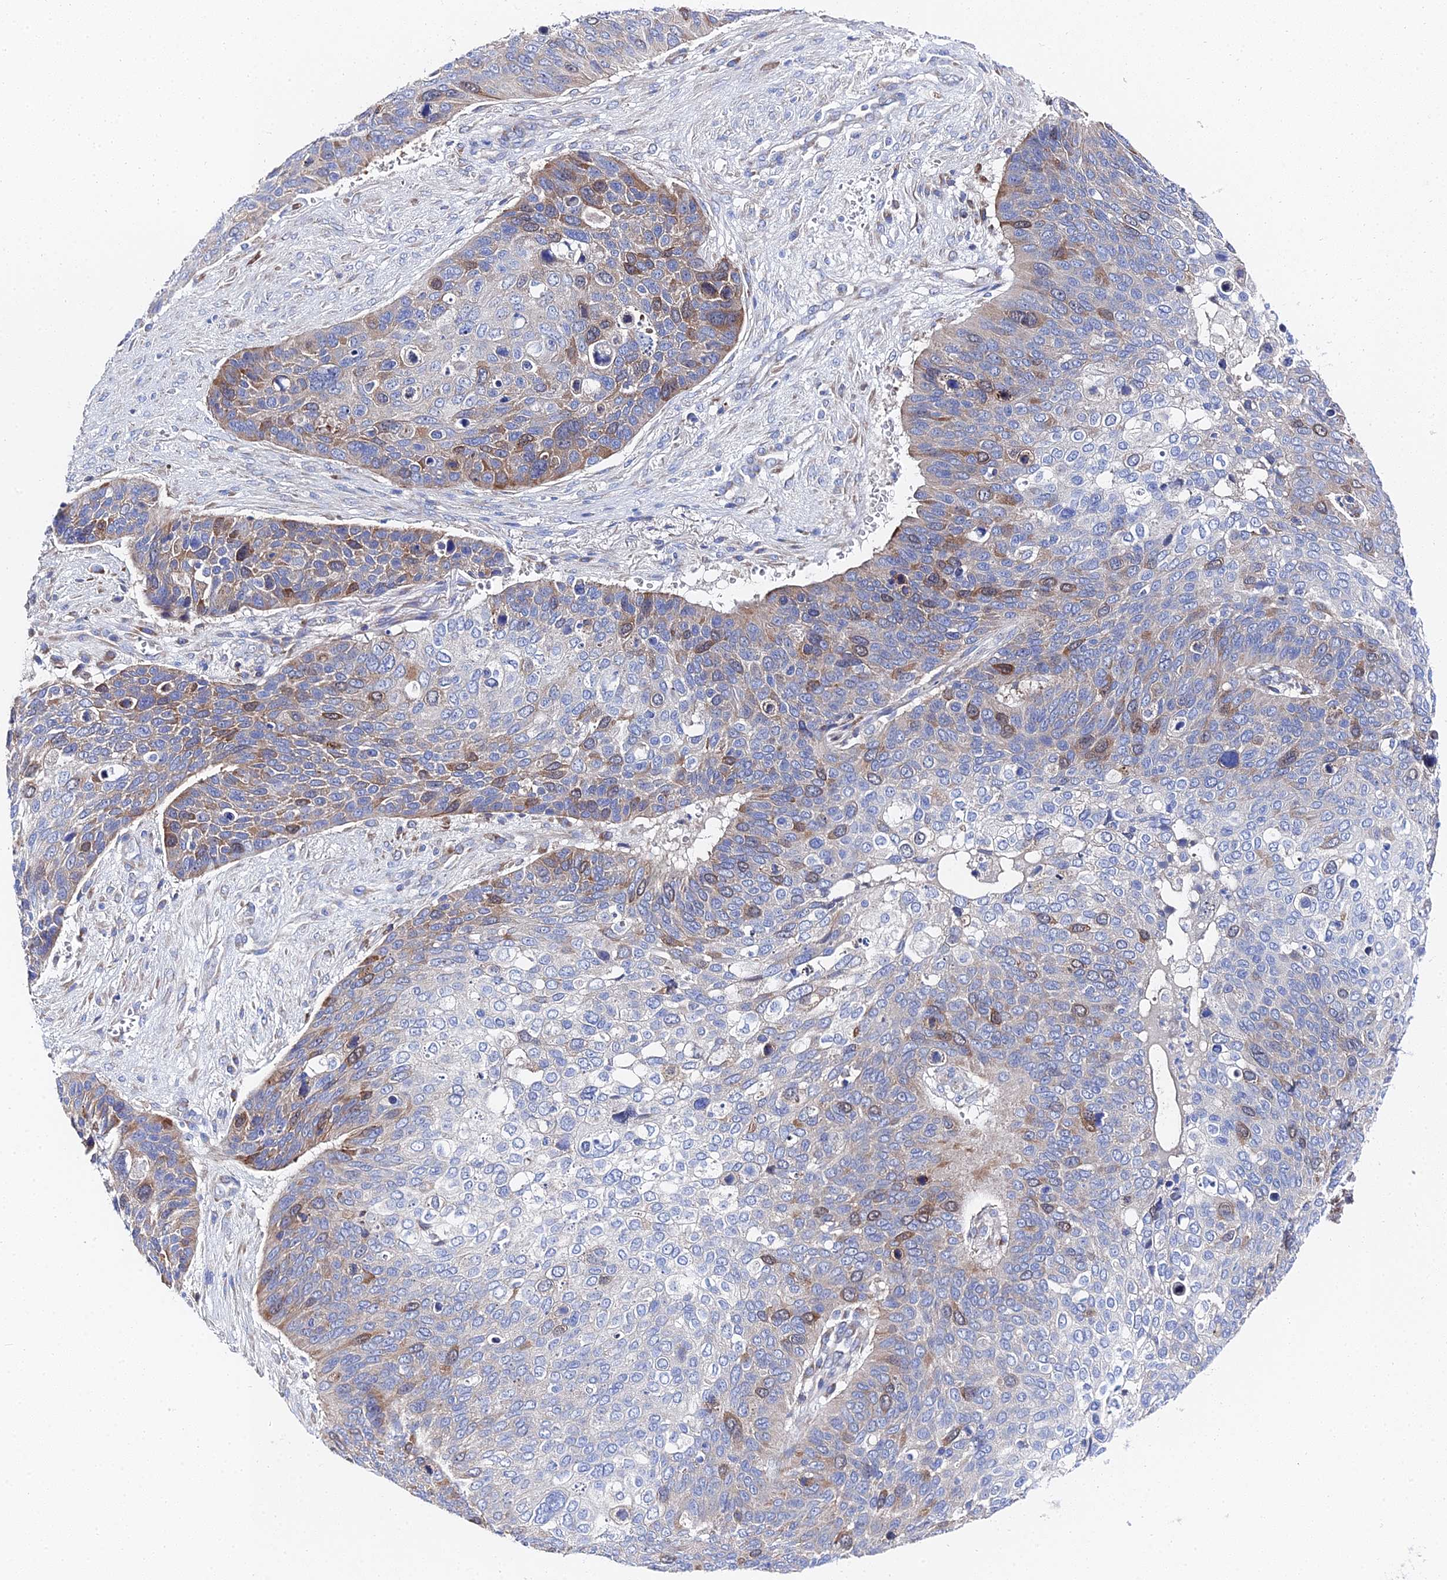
{"staining": {"intensity": "moderate", "quantity": "<25%", "location": "cytoplasmic/membranous"}, "tissue": "skin cancer", "cell_type": "Tumor cells", "image_type": "cancer", "snomed": [{"axis": "morphology", "description": "Basal cell carcinoma"}, {"axis": "topography", "description": "Skin"}], "caption": "Immunohistochemistry image of neoplastic tissue: skin cancer (basal cell carcinoma) stained using IHC reveals low levels of moderate protein expression localized specifically in the cytoplasmic/membranous of tumor cells, appearing as a cytoplasmic/membranous brown color.", "gene": "PTTG1", "patient": {"sex": "female", "age": 74}}